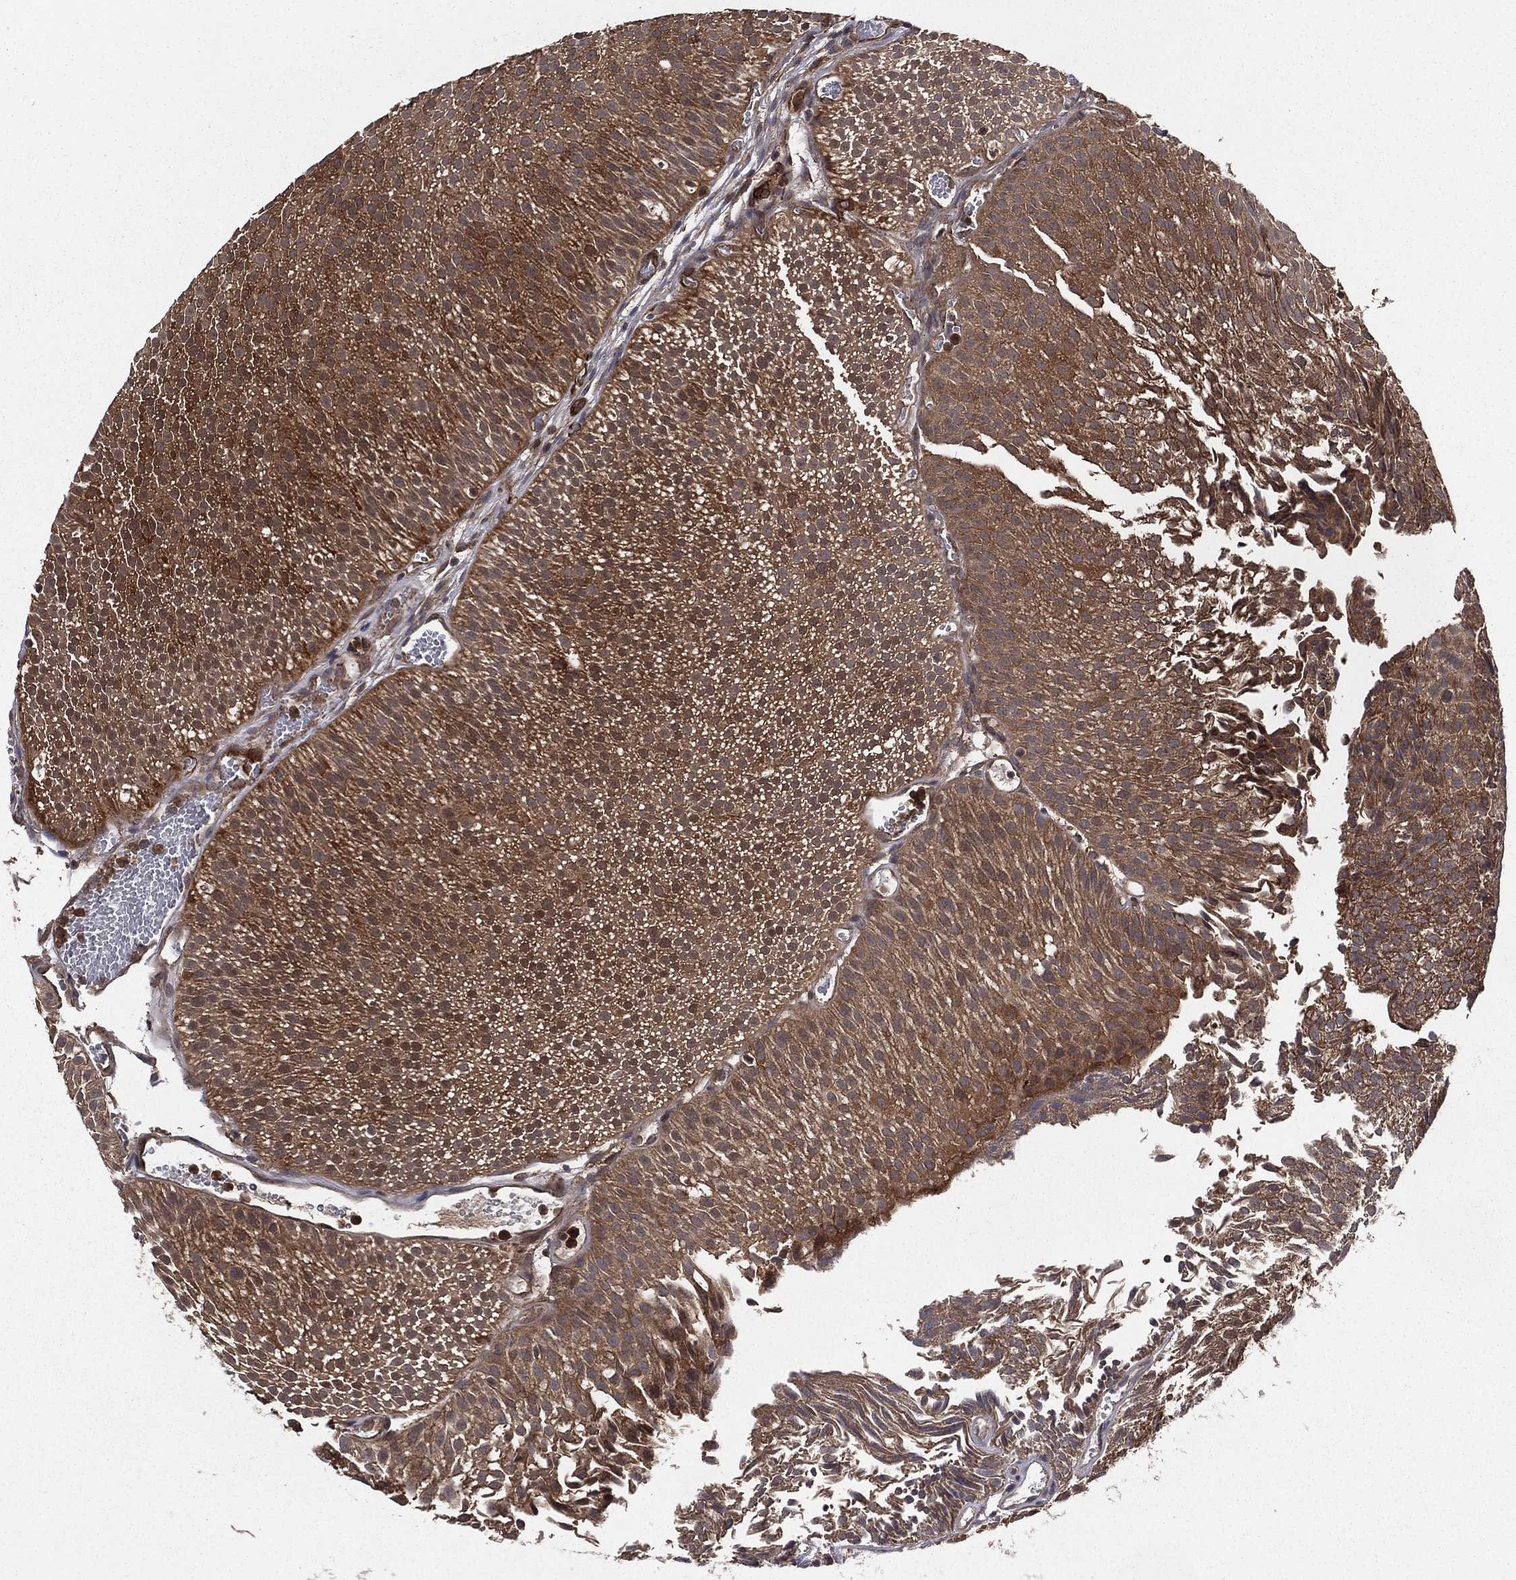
{"staining": {"intensity": "strong", "quantity": ">75%", "location": "cytoplasmic/membranous"}, "tissue": "urothelial cancer", "cell_type": "Tumor cells", "image_type": "cancer", "snomed": [{"axis": "morphology", "description": "Urothelial carcinoma, Low grade"}, {"axis": "topography", "description": "Urinary bladder"}], "caption": "A high-resolution image shows IHC staining of urothelial cancer, which exhibits strong cytoplasmic/membranous positivity in approximately >75% of tumor cells.", "gene": "CERT1", "patient": {"sex": "male", "age": 65}}